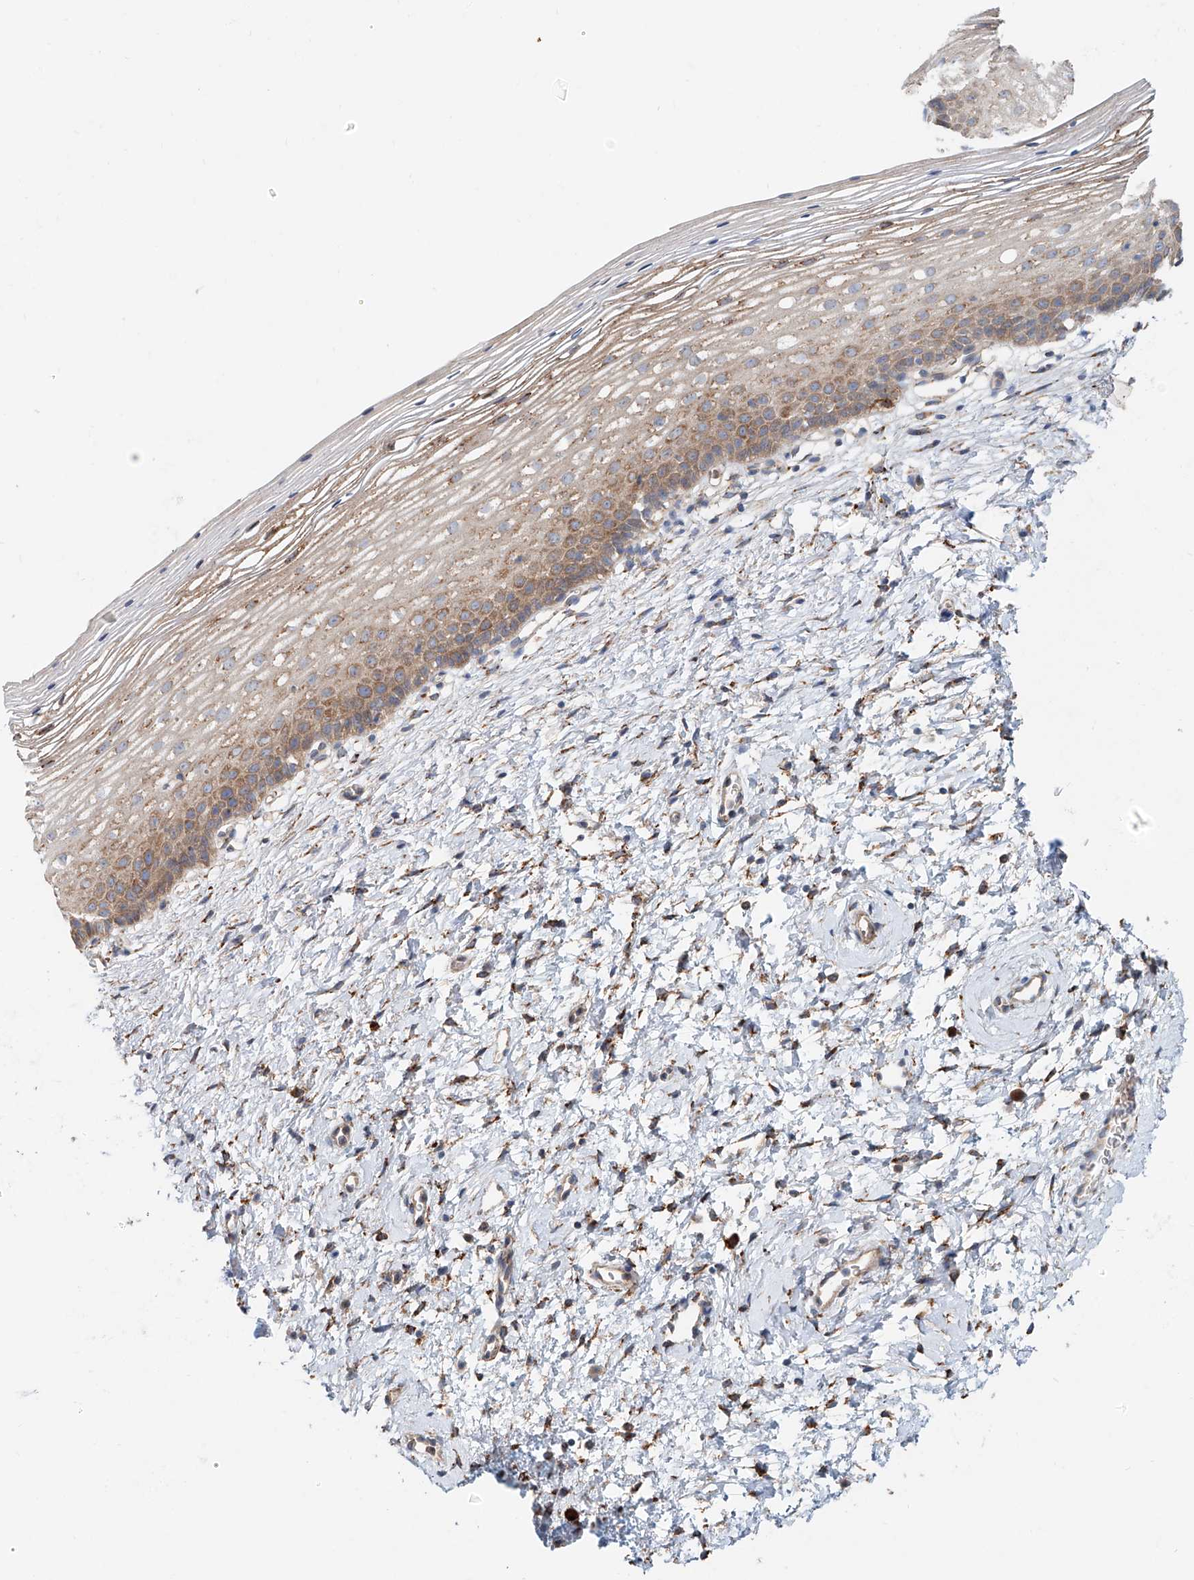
{"staining": {"intensity": "moderate", "quantity": "<25%", "location": "cytoplasmic/membranous"}, "tissue": "cervix", "cell_type": "Glandular cells", "image_type": "normal", "snomed": [{"axis": "morphology", "description": "Normal tissue, NOS"}, {"axis": "topography", "description": "Cervix"}], "caption": "IHC staining of benign cervix, which reveals low levels of moderate cytoplasmic/membranous staining in about <25% of glandular cells indicating moderate cytoplasmic/membranous protein positivity. The staining was performed using DAB (brown) for protein detection and nuclei were counterstained in hematoxylin (blue).", "gene": "SNAP29", "patient": {"sex": "female", "age": 72}}